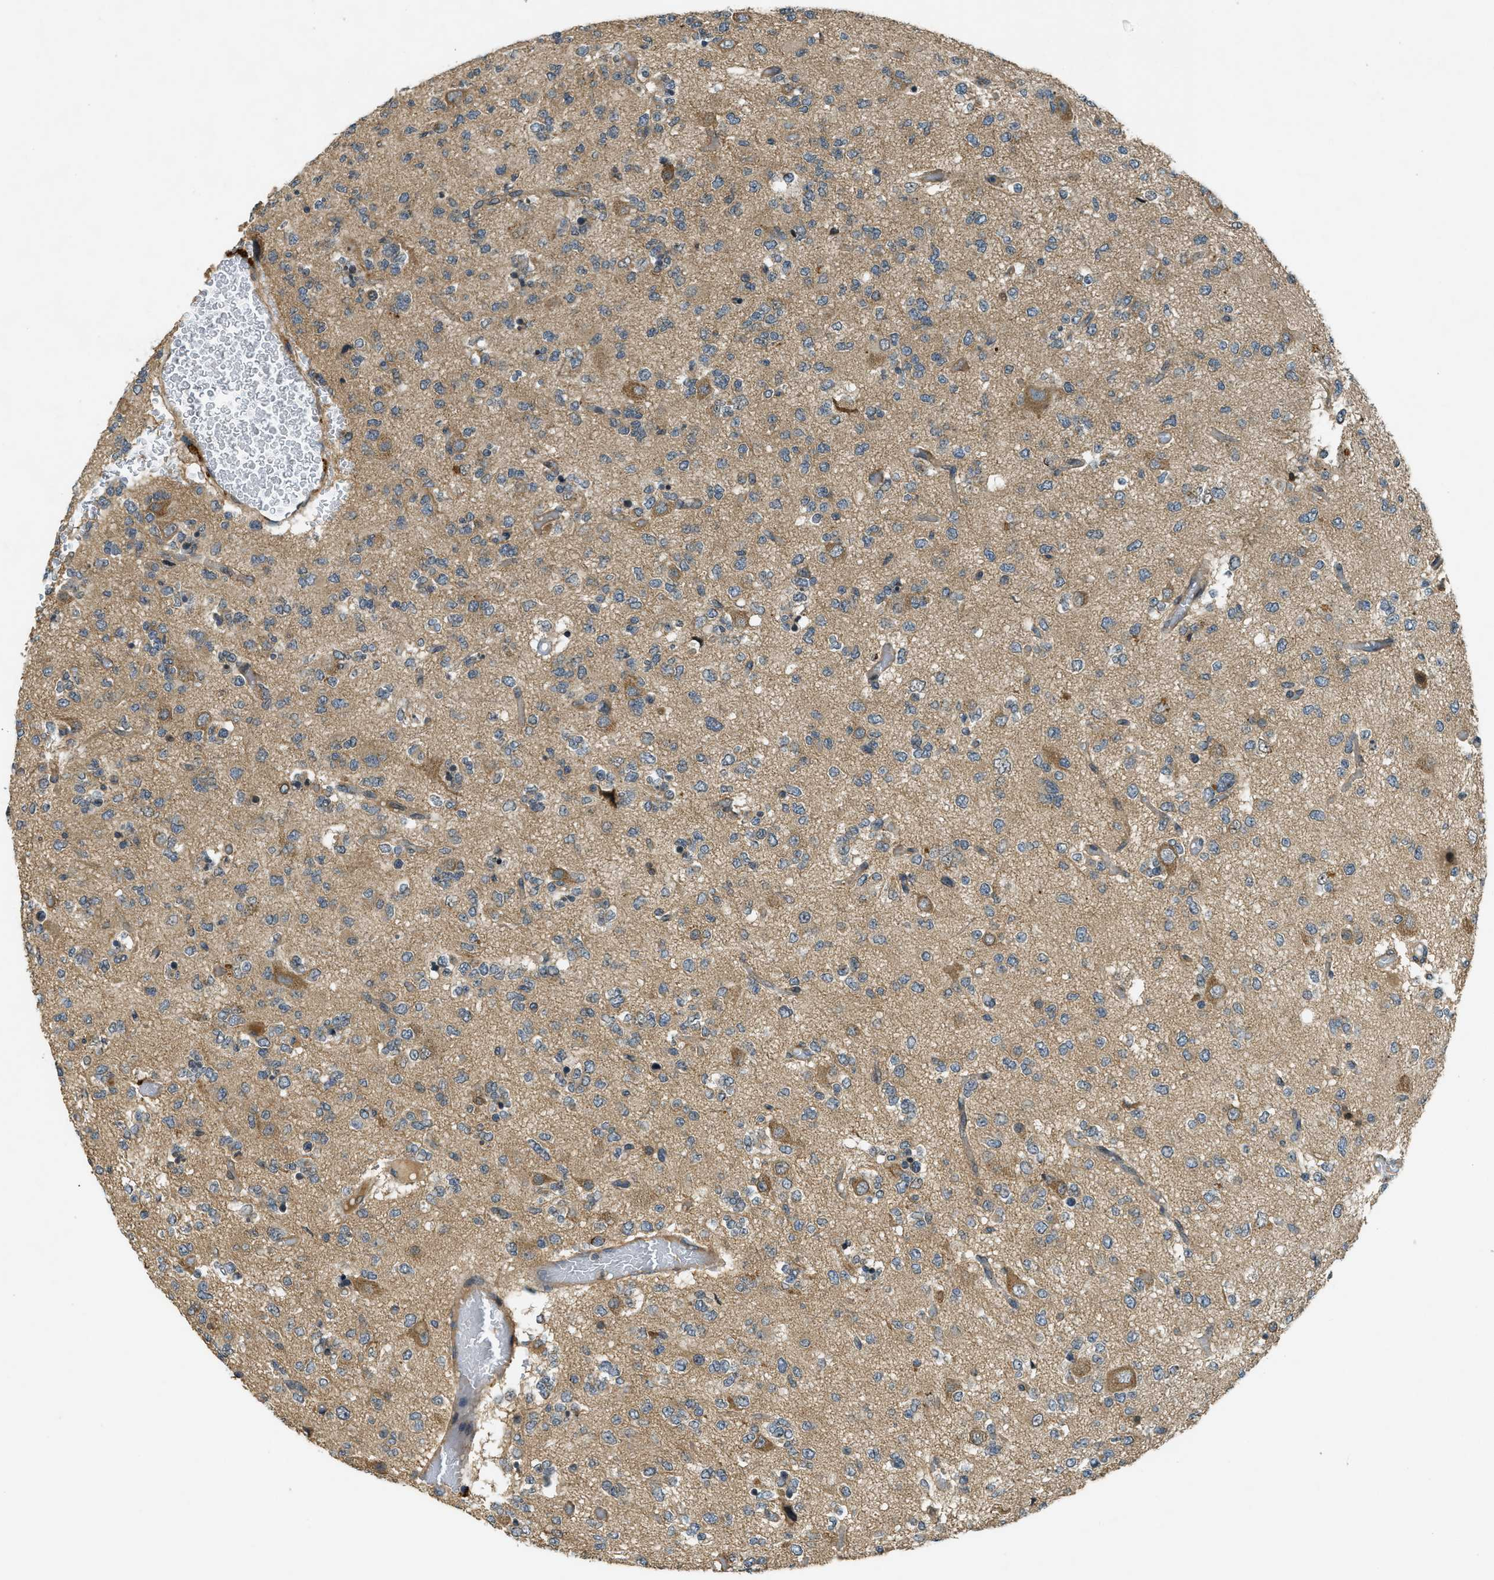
{"staining": {"intensity": "moderate", "quantity": "<25%", "location": "cytoplasmic/membranous"}, "tissue": "glioma", "cell_type": "Tumor cells", "image_type": "cancer", "snomed": [{"axis": "morphology", "description": "Glioma, malignant, Low grade"}, {"axis": "topography", "description": "Brain"}], "caption": "Immunohistochemistry micrograph of neoplastic tissue: malignant glioma (low-grade) stained using IHC demonstrates low levels of moderate protein expression localized specifically in the cytoplasmic/membranous of tumor cells, appearing as a cytoplasmic/membranous brown color.", "gene": "CDKN2C", "patient": {"sex": "male", "age": 38}}